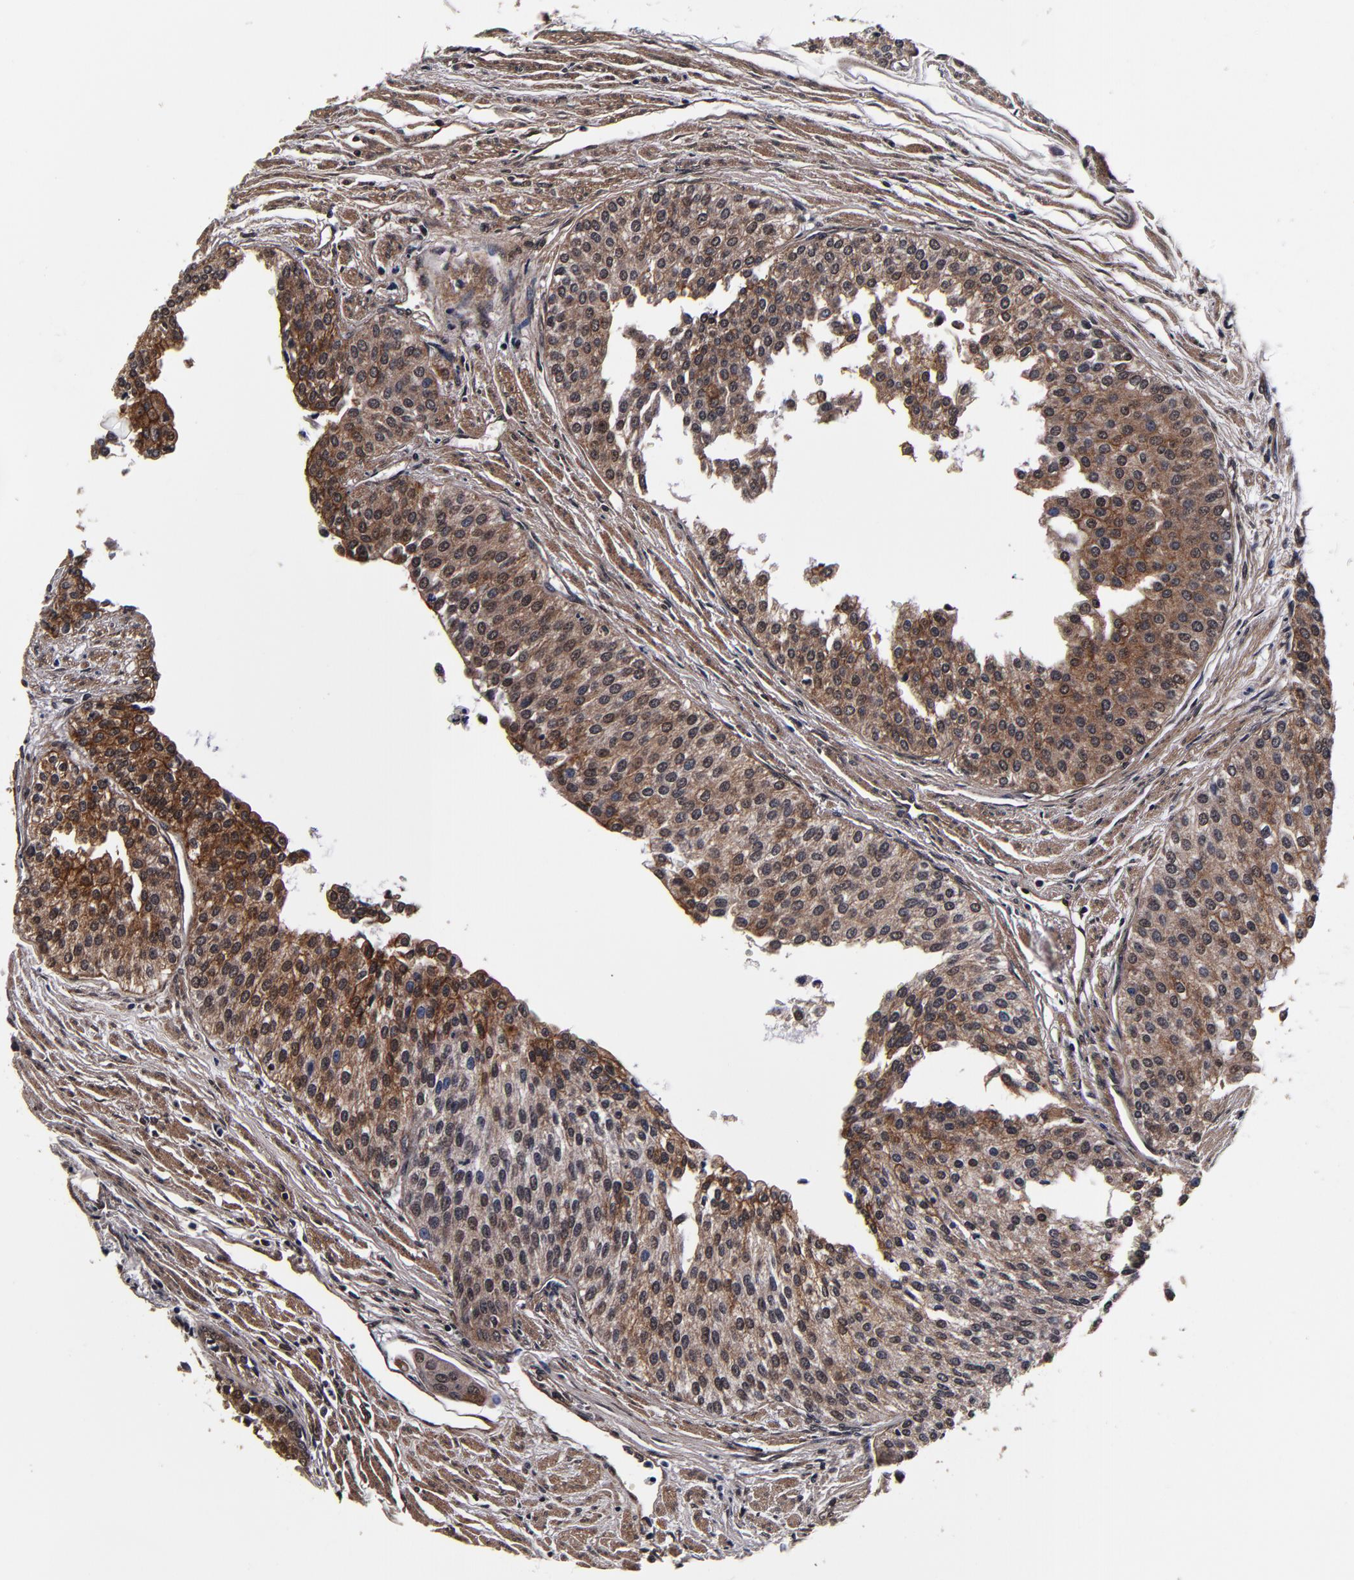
{"staining": {"intensity": "moderate", "quantity": ">75%", "location": "cytoplasmic/membranous,nuclear"}, "tissue": "urothelial cancer", "cell_type": "Tumor cells", "image_type": "cancer", "snomed": [{"axis": "morphology", "description": "Urothelial carcinoma, Low grade"}, {"axis": "topography", "description": "Urinary bladder"}], "caption": "Urothelial cancer tissue displays moderate cytoplasmic/membranous and nuclear staining in about >75% of tumor cells", "gene": "MMP15", "patient": {"sex": "female", "age": 73}}